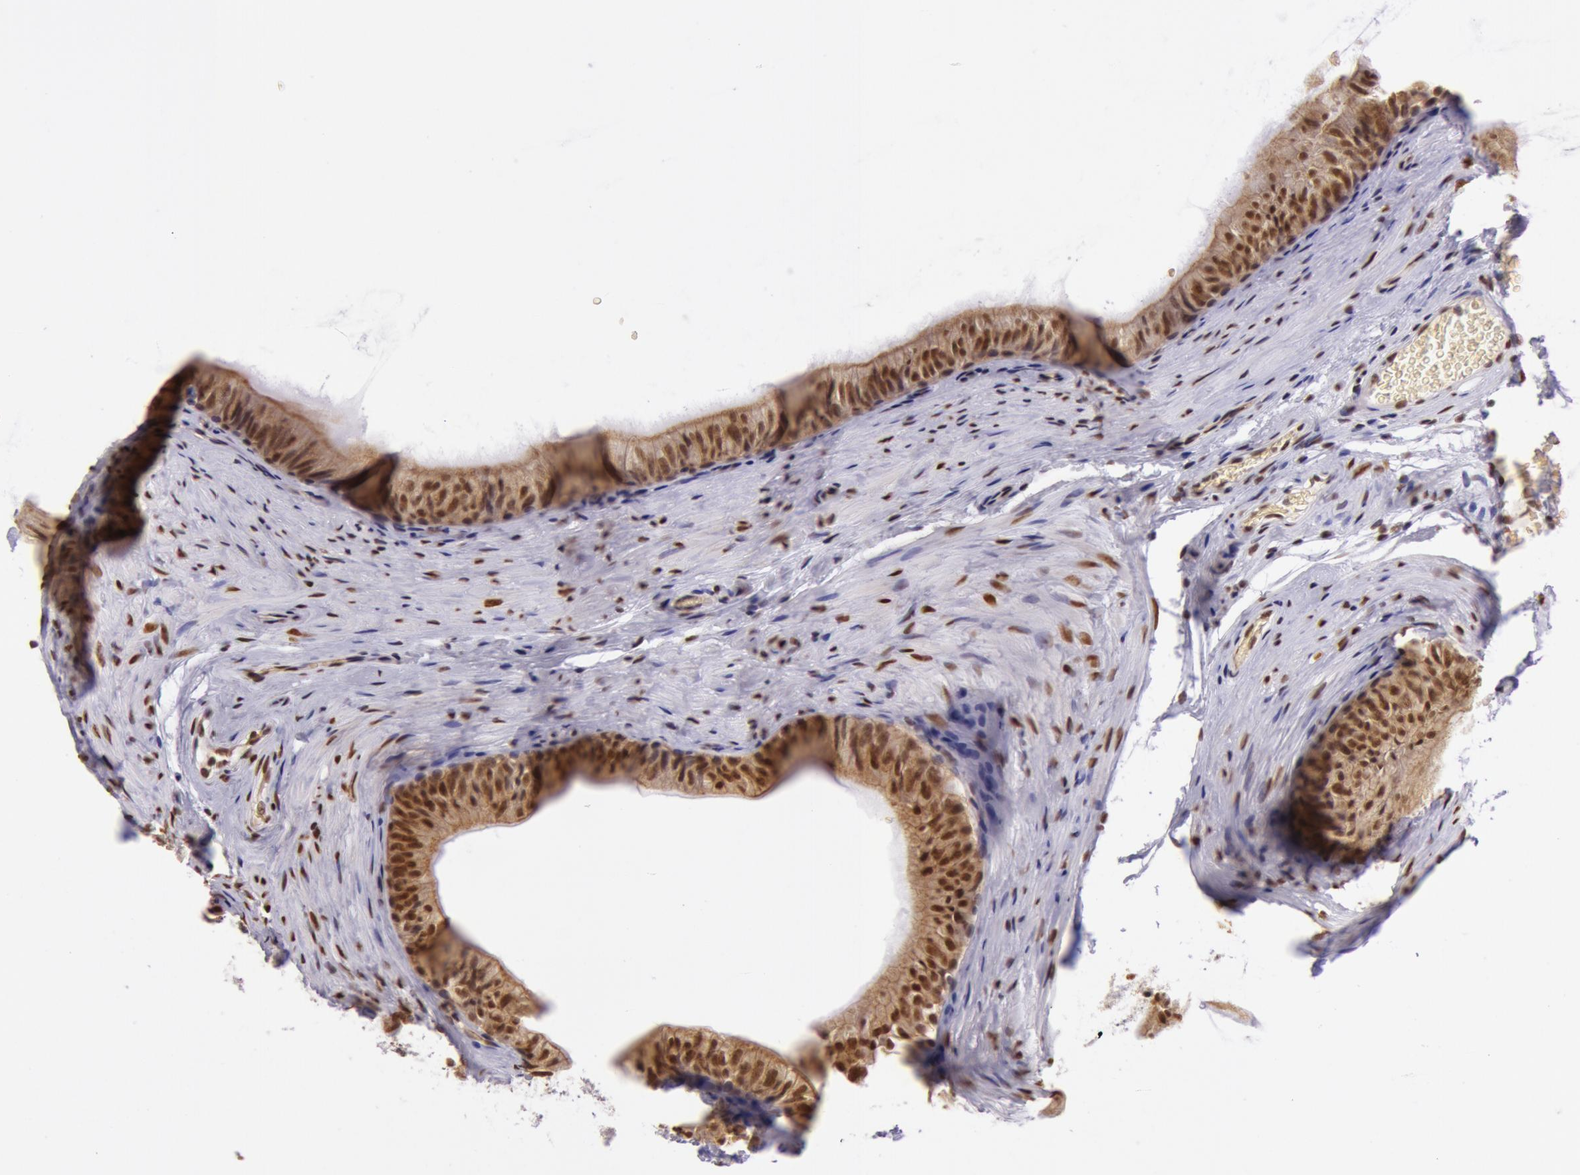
{"staining": {"intensity": "strong", "quantity": ">75%", "location": "nuclear"}, "tissue": "epididymis", "cell_type": "Glandular cells", "image_type": "normal", "snomed": [{"axis": "morphology", "description": "Normal tissue, NOS"}, {"axis": "topography", "description": "Testis"}, {"axis": "topography", "description": "Epididymis"}], "caption": "A high amount of strong nuclear expression is present in approximately >75% of glandular cells in unremarkable epididymis.", "gene": "NBN", "patient": {"sex": "male", "age": 36}}